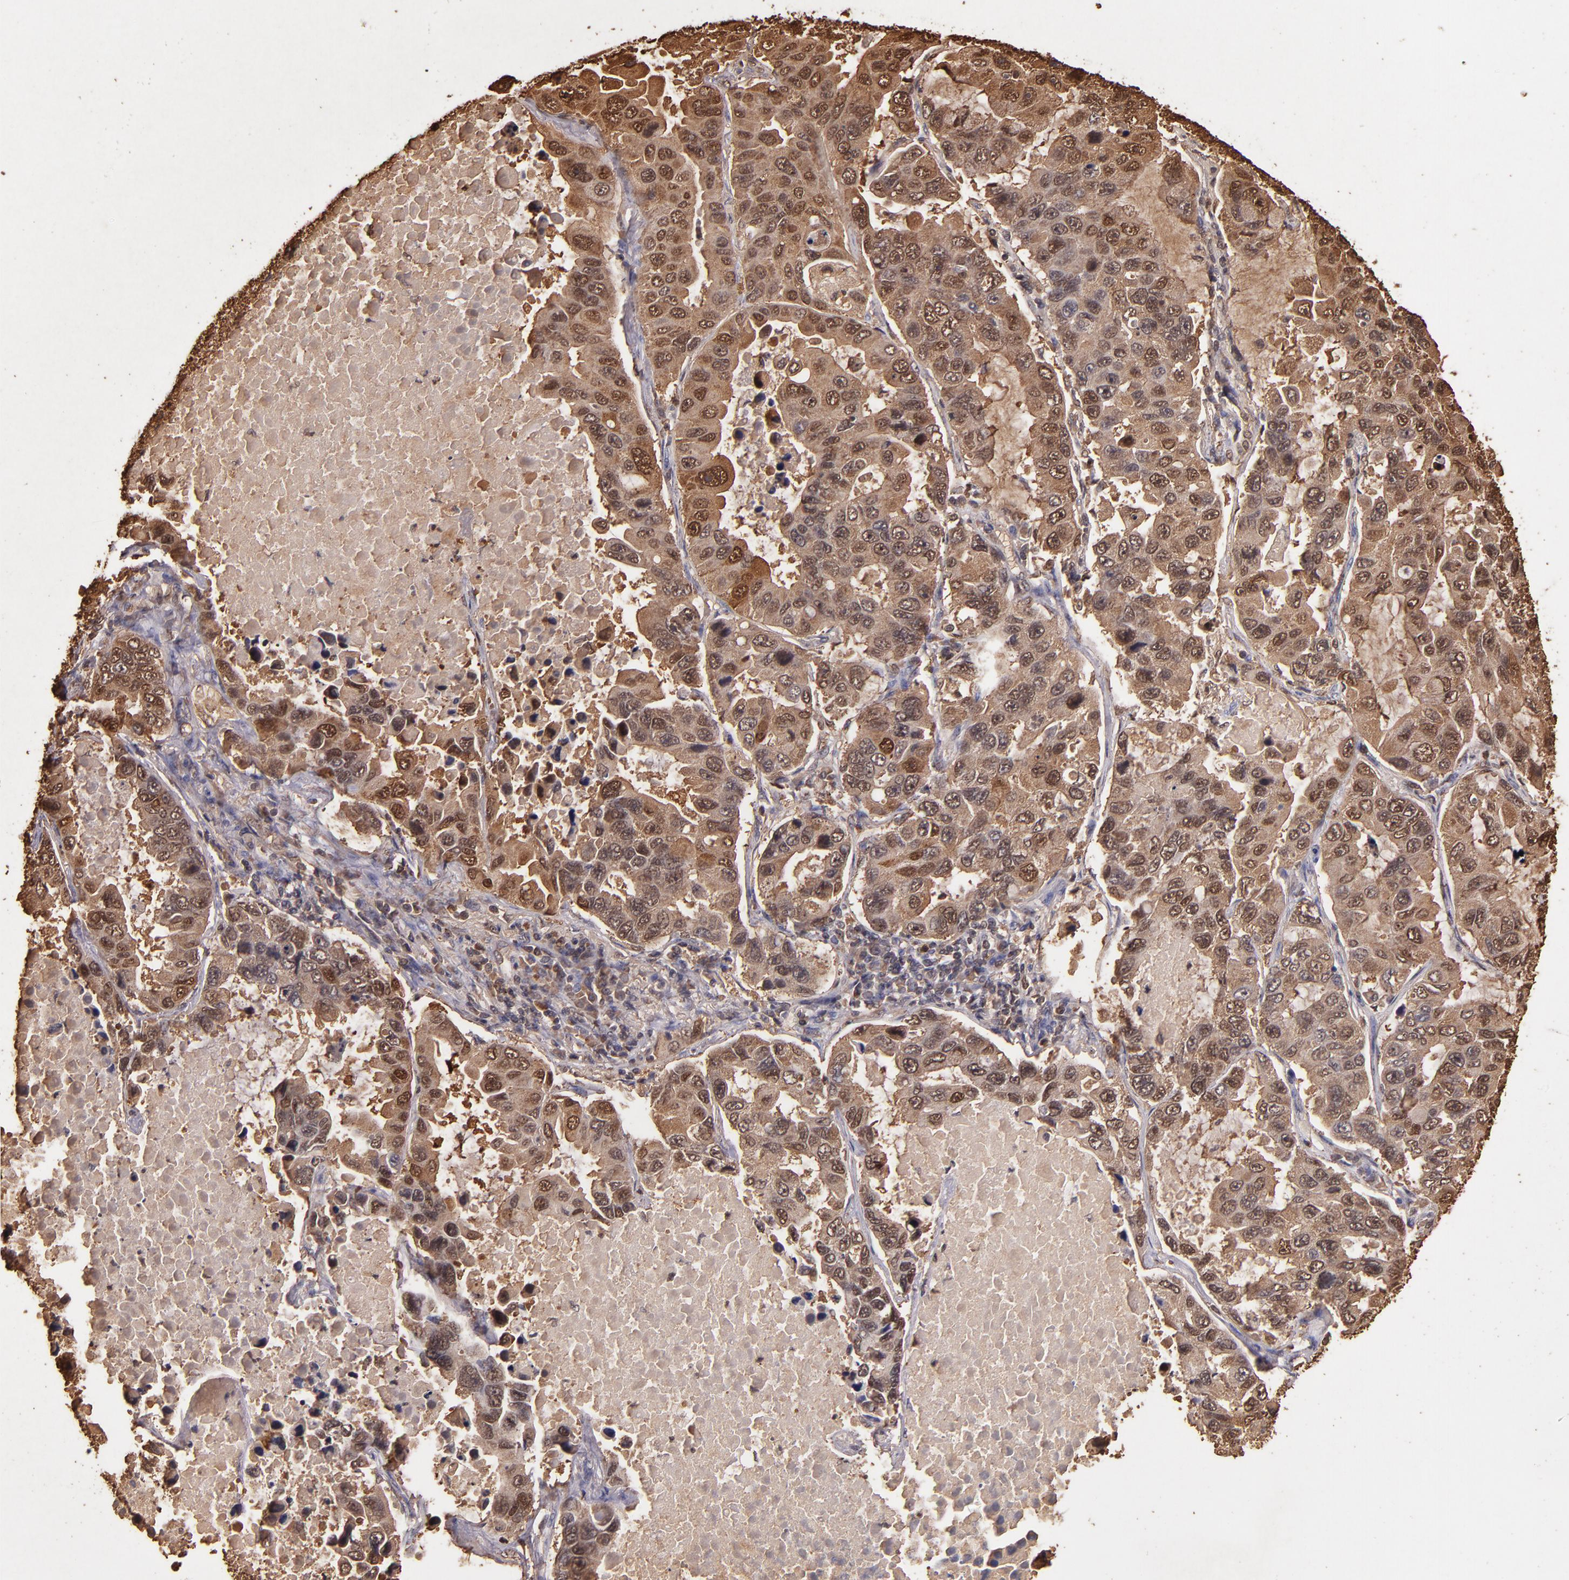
{"staining": {"intensity": "moderate", "quantity": ">75%", "location": "cytoplasmic/membranous,nuclear"}, "tissue": "lung cancer", "cell_type": "Tumor cells", "image_type": "cancer", "snomed": [{"axis": "morphology", "description": "Adenocarcinoma, NOS"}, {"axis": "topography", "description": "Lung"}], "caption": "Immunohistochemical staining of human adenocarcinoma (lung) exhibits medium levels of moderate cytoplasmic/membranous and nuclear staining in about >75% of tumor cells.", "gene": "S100A6", "patient": {"sex": "male", "age": 64}}